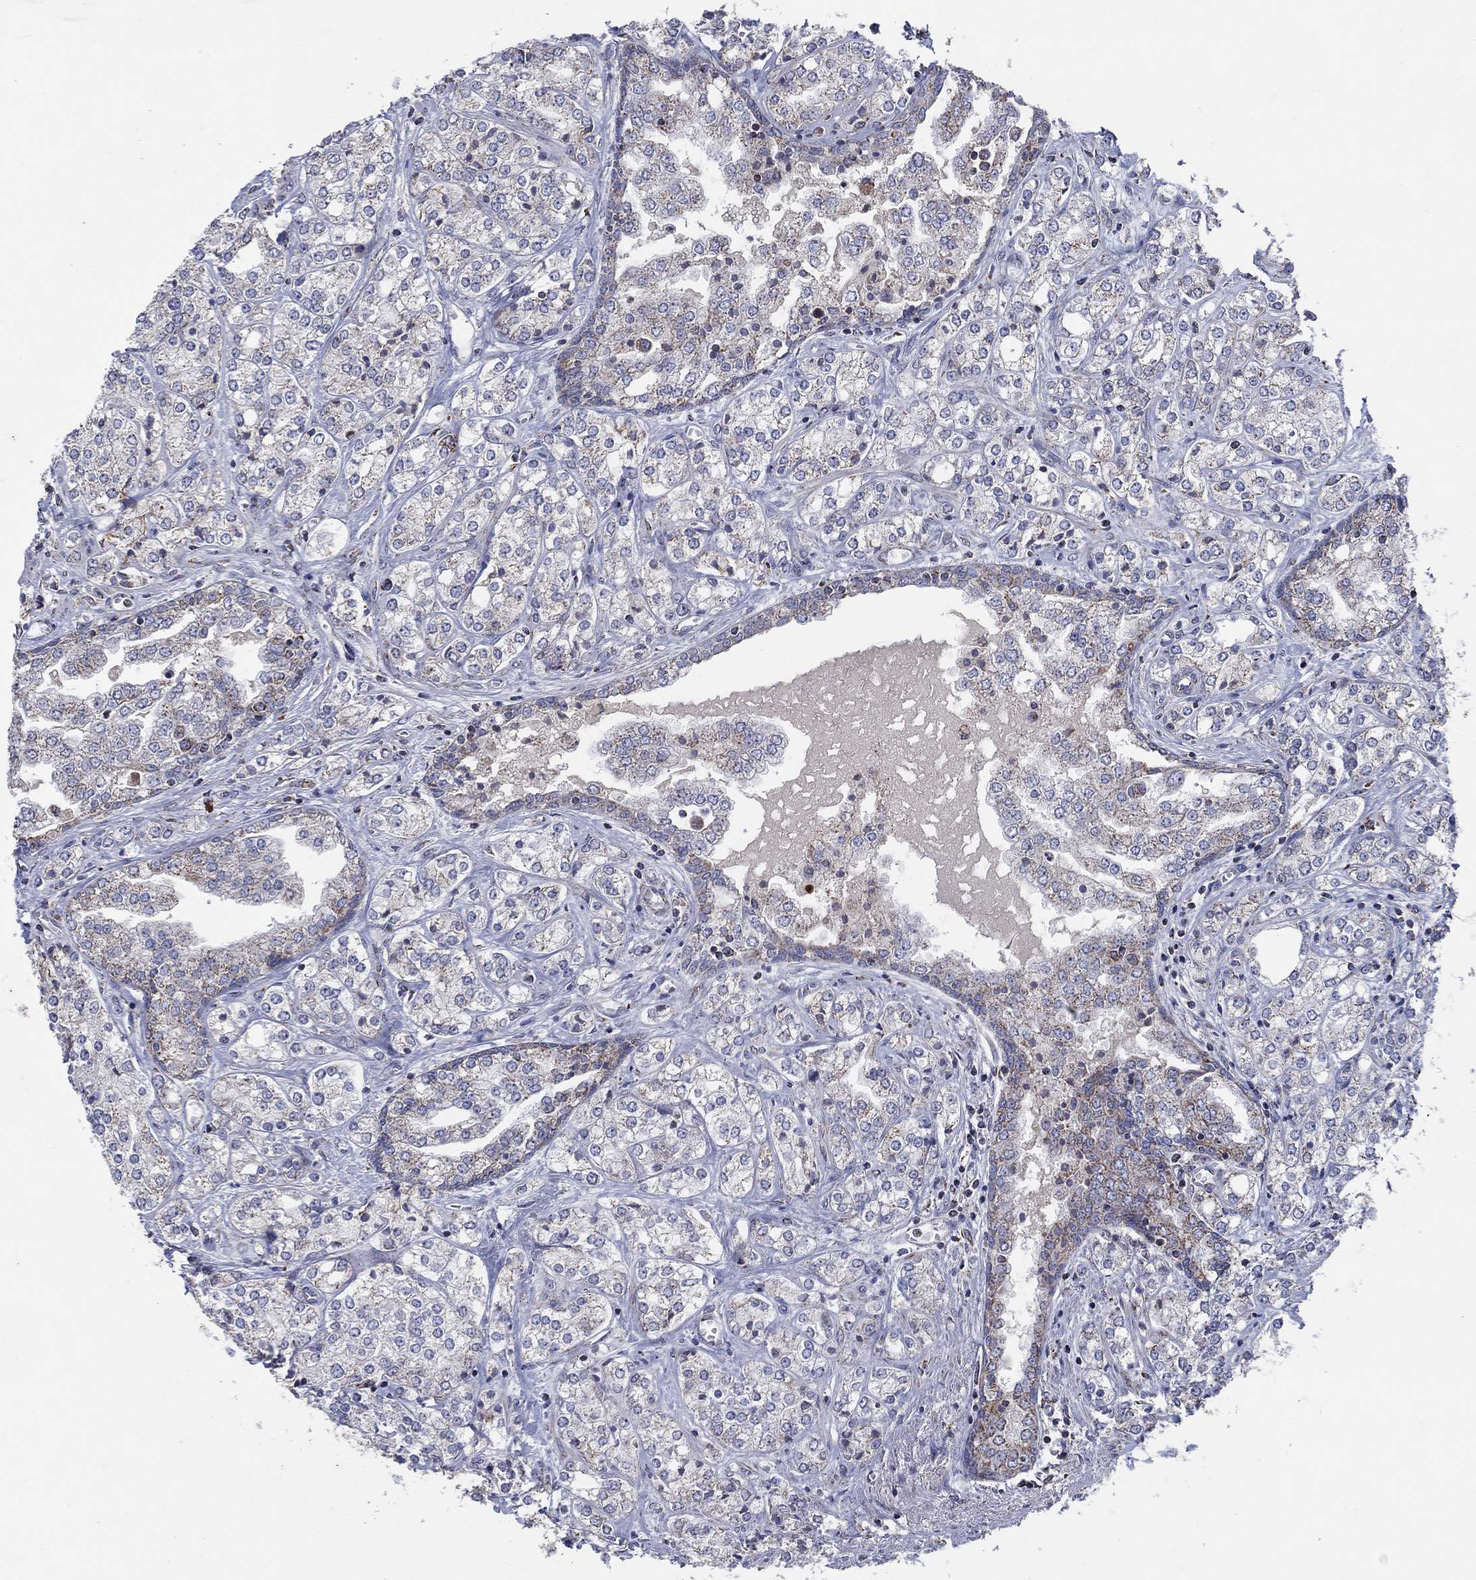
{"staining": {"intensity": "strong", "quantity": "<25%", "location": "cytoplasmic/membranous"}, "tissue": "prostate cancer", "cell_type": "Tumor cells", "image_type": "cancer", "snomed": [{"axis": "morphology", "description": "Adenocarcinoma, NOS"}, {"axis": "topography", "description": "Prostate and seminal vesicle, NOS"}, {"axis": "topography", "description": "Prostate"}], "caption": "Brown immunohistochemical staining in prostate cancer (adenocarcinoma) displays strong cytoplasmic/membranous positivity in approximately <25% of tumor cells. Using DAB (brown) and hematoxylin (blue) stains, captured at high magnification using brightfield microscopy.", "gene": "C9orf85", "patient": {"sex": "male", "age": 62}}